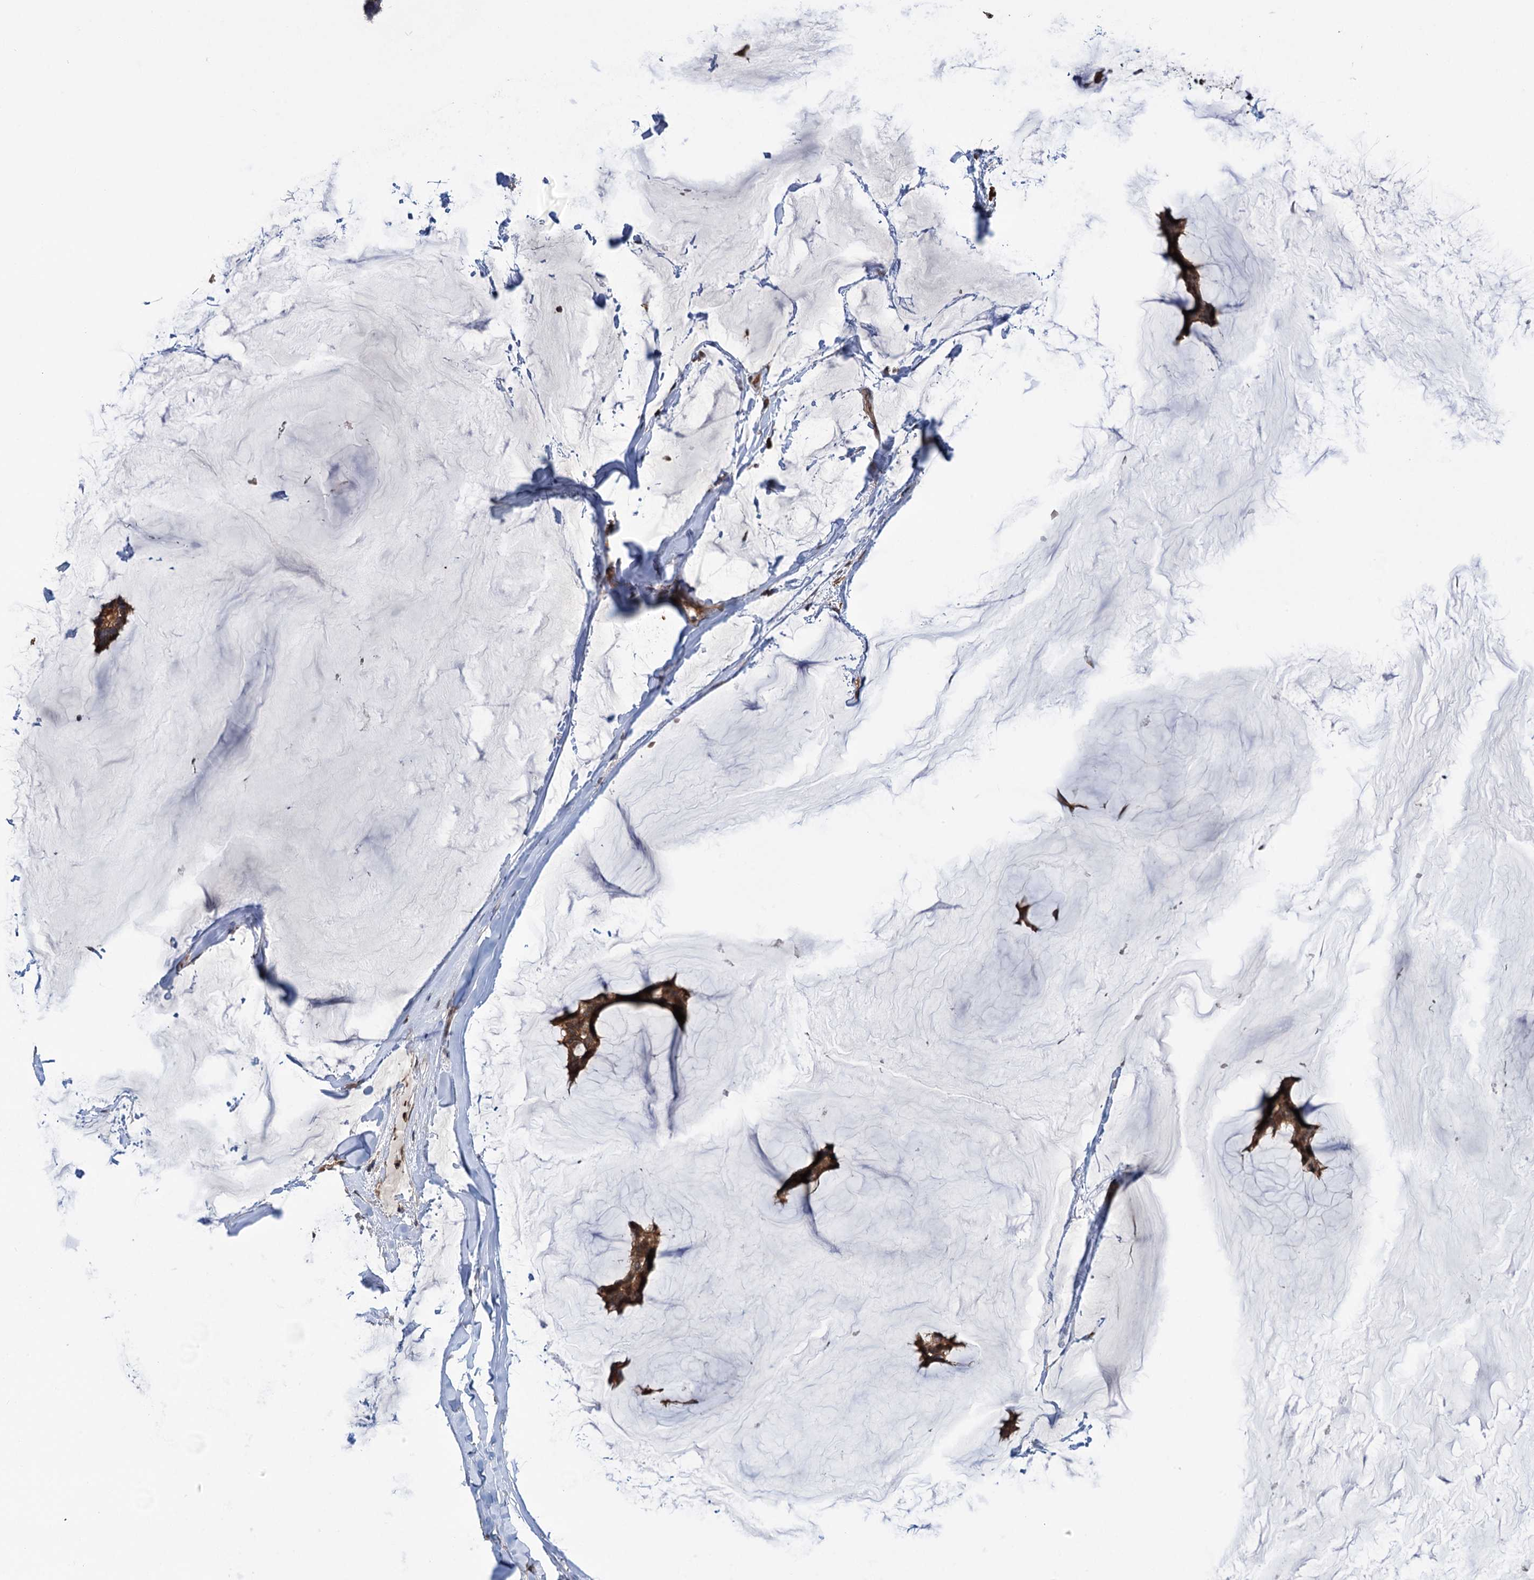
{"staining": {"intensity": "strong", "quantity": ">75%", "location": "cytoplasmic/membranous"}, "tissue": "breast cancer", "cell_type": "Tumor cells", "image_type": "cancer", "snomed": [{"axis": "morphology", "description": "Duct carcinoma"}, {"axis": "topography", "description": "Breast"}], "caption": "The histopathology image exhibits immunohistochemical staining of breast cancer. There is strong cytoplasmic/membranous expression is appreciated in about >75% of tumor cells. The protein of interest is stained brown, and the nuclei are stained in blue (DAB (3,3'-diaminobenzidine) IHC with brightfield microscopy, high magnification).", "gene": "NCAPD2", "patient": {"sex": "female", "age": 93}}